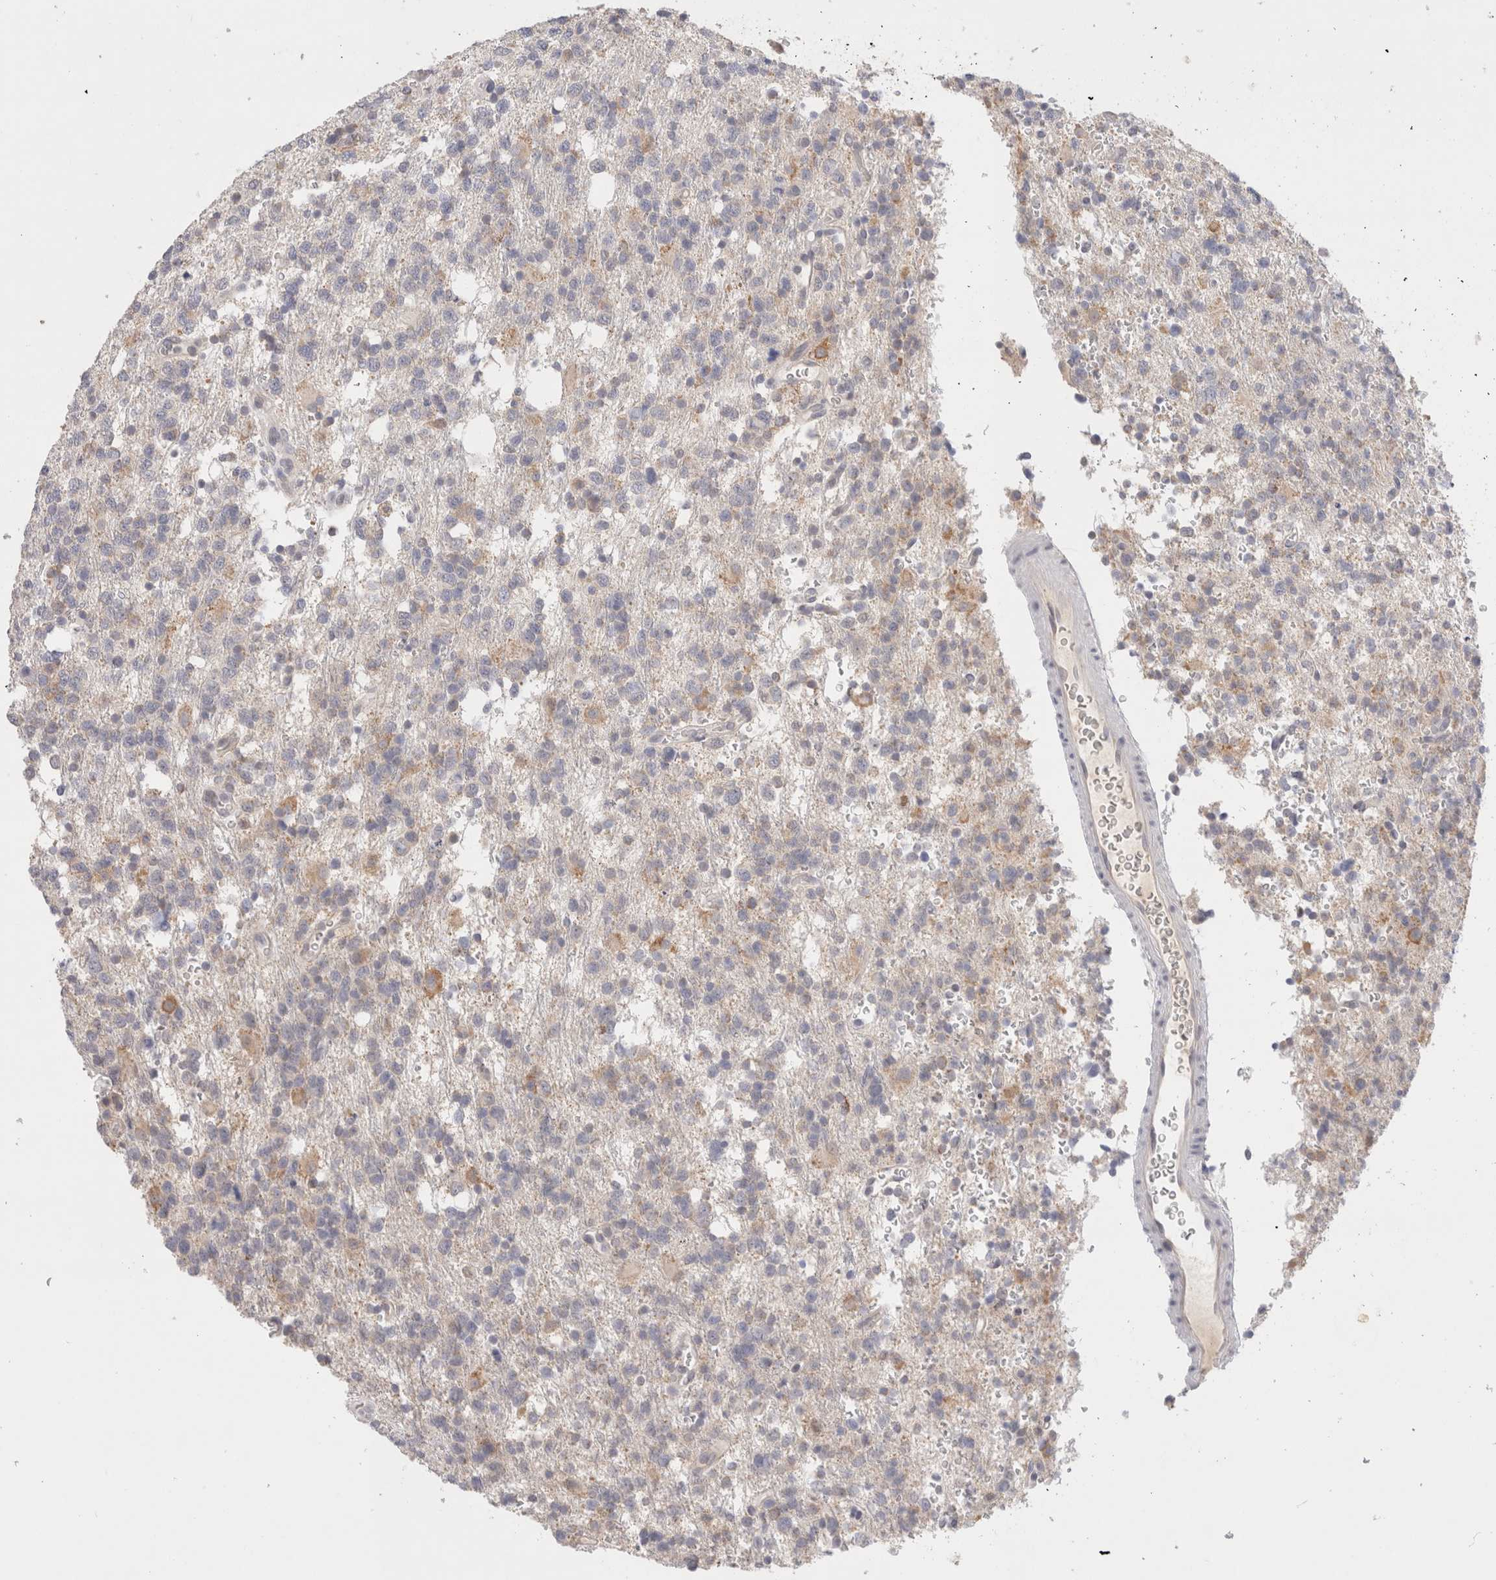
{"staining": {"intensity": "negative", "quantity": "none", "location": "none"}, "tissue": "glioma", "cell_type": "Tumor cells", "image_type": "cancer", "snomed": [{"axis": "morphology", "description": "Glioma, malignant, High grade"}, {"axis": "topography", "description": "Brain"}], "caption": "Immunohistochemistry (IHC) image of neoplastic tissue: malignant high-grade glioma stained with DAB demonstrates no significant protein expression in tumor cells. Brightfield microscopy of immunohistochemistry stained with DAB (3,3'-diaminobenzidine) (brown) and hematoxylin (blue), captured at high magnification.", "gene": "SPATA20", "patient": {"sex": "female", "age": 62}}